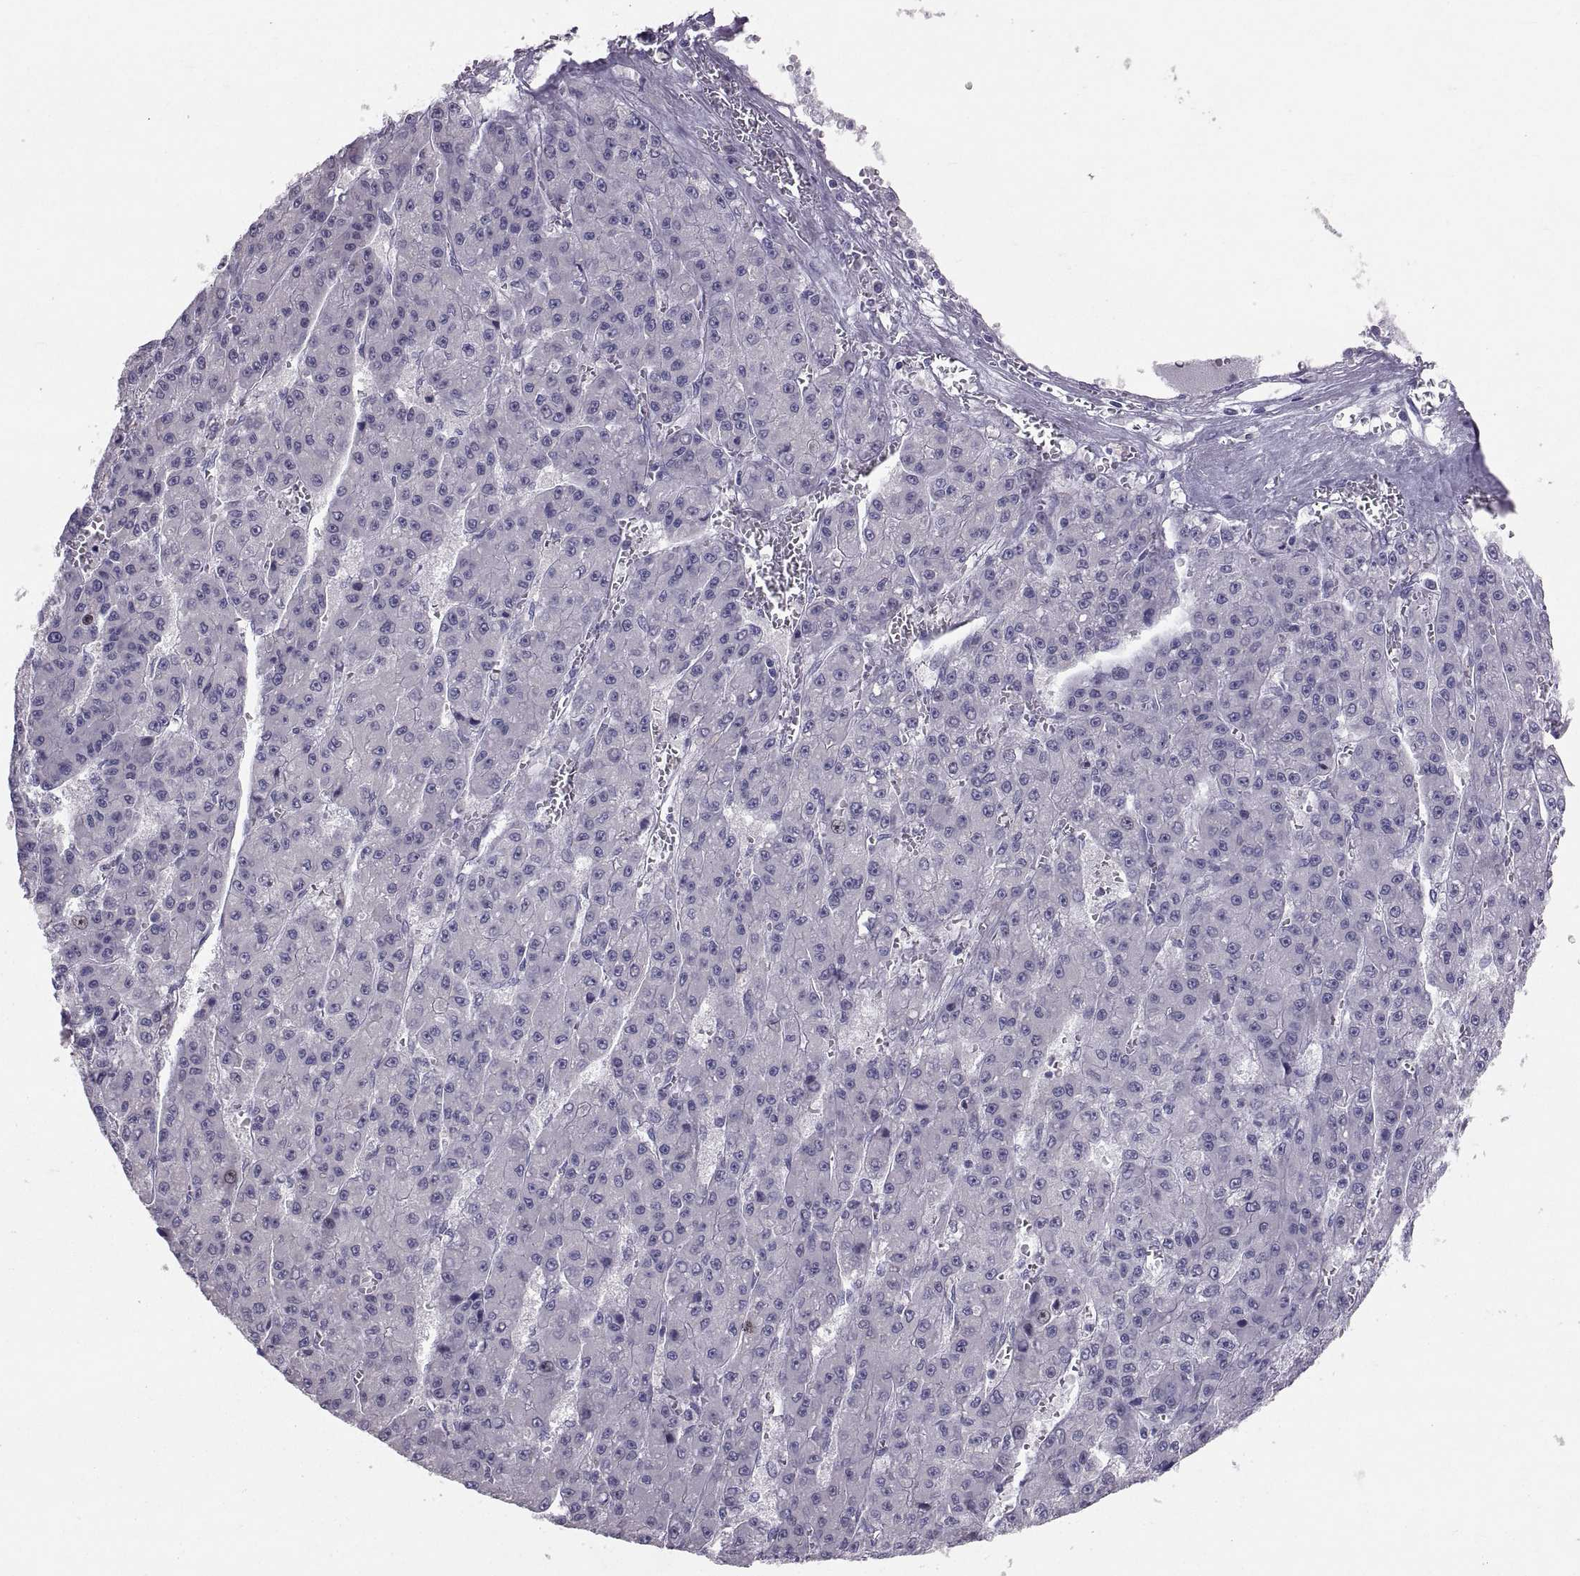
{"staining": {"intensity": "negative", "quantity": "none", "location": "none"}, "tissue": "liver cancer", "cell_type": "Tumor cells", "image_type": "cancer", "snomed": [{"axis": "morphology", "description": "Carcinoma, Hepatocellular, NOS"}, {"axis": "topography", "description": "Liver"}], "caption": "Tumor cells show no significant expression in liver hepatocellular carcinoma. (Brightfield microscopy of DAB (3,3'-diaminobenzidine) IHC at high magnification).", "gene": "PTN", "patient": {"sex": "male", "age": 70}}